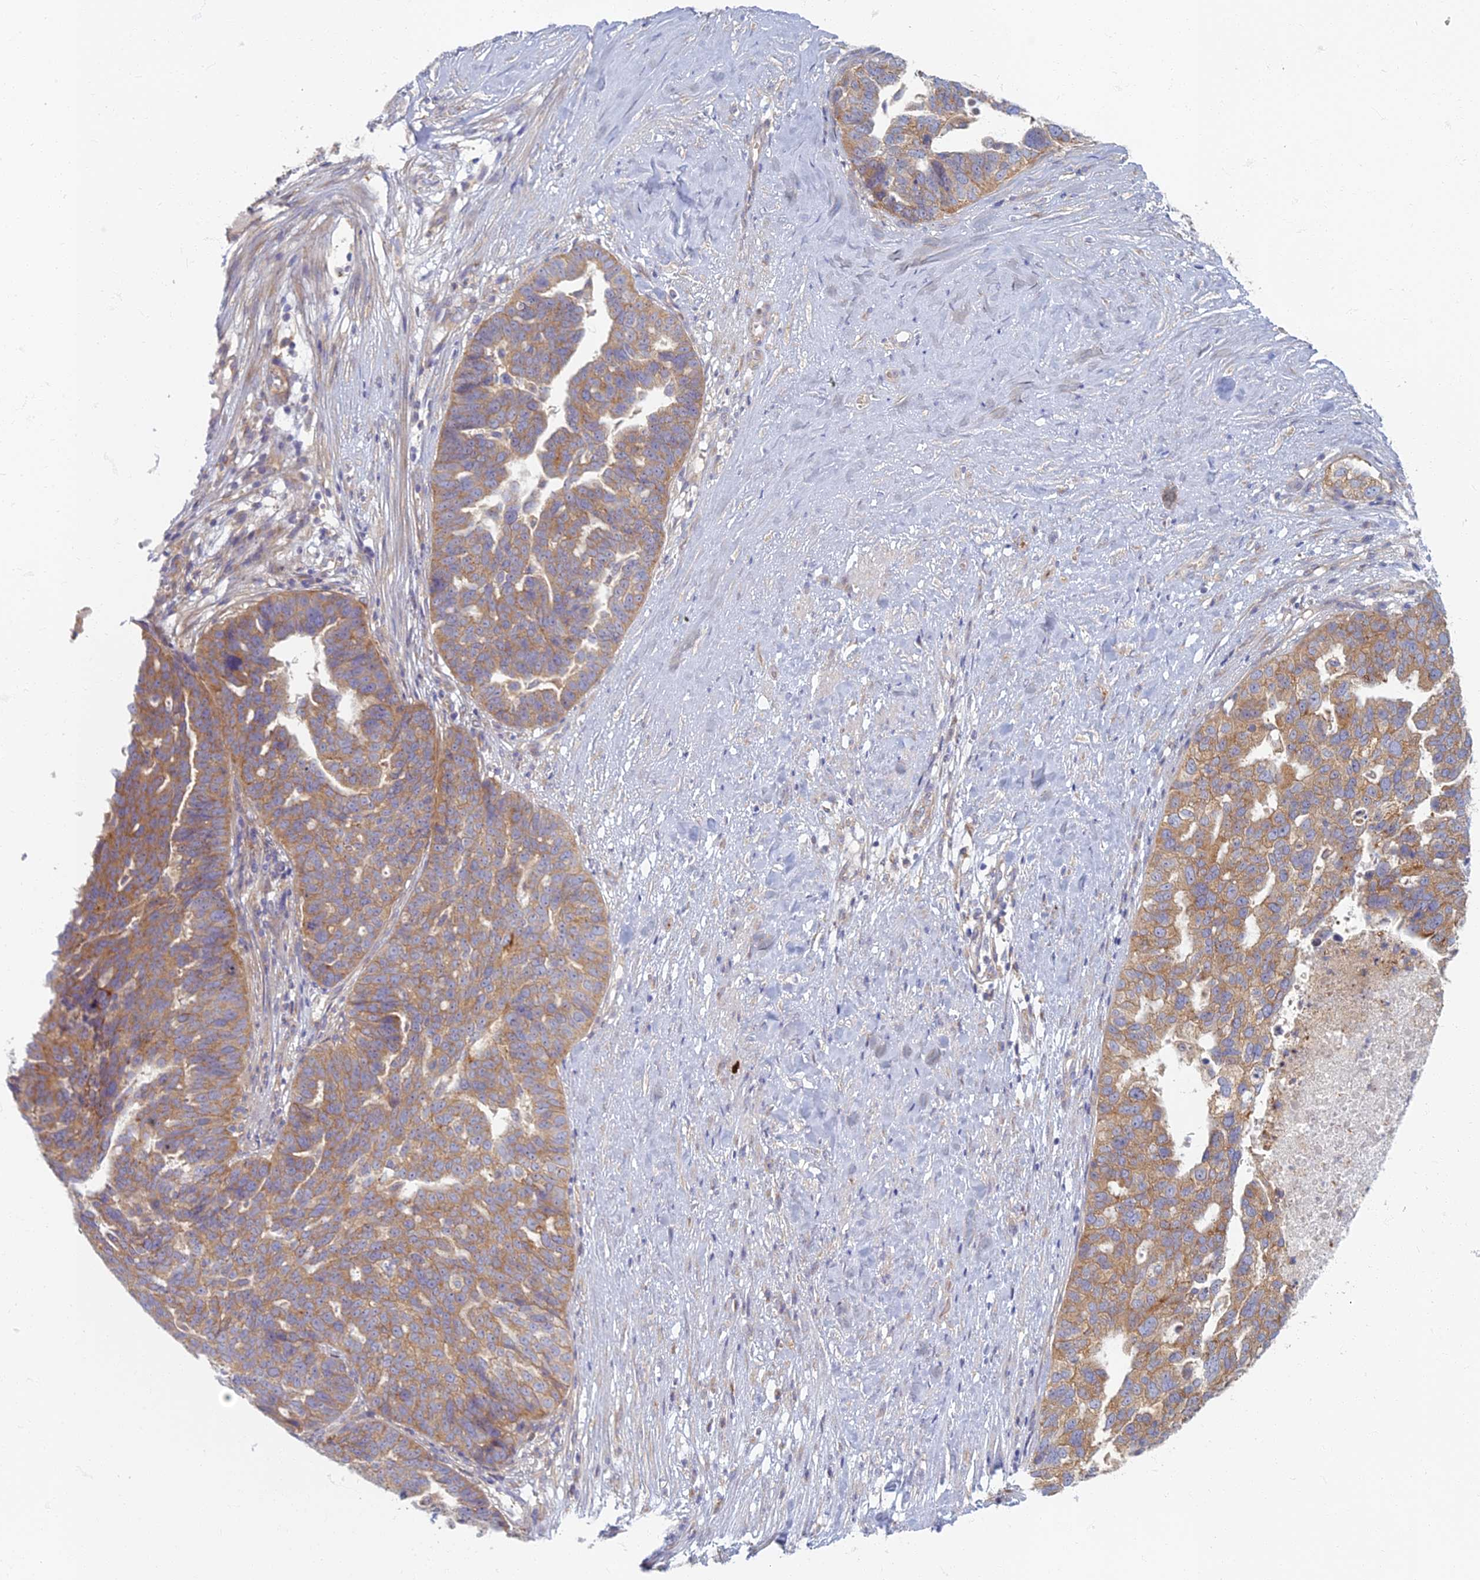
{"staining": {"intensity": "moderate", "quantity": ">75%", "location": "cytoplasmic/membranous"}, "tissue": "ovarian cancer", "cell_type": "Tumor cells", "image_type": "cancer", "snomed": [{"axis": "morphology", "description": "Cystadenocarcinoma, serous, NOS"}, {"axis": "topography", "description": "Ovary"}], "caption": "A brown stain shows moderate cytoplasmic/membranous positivity of a protein in human ovarian cancer (serous cystadenocarcinoma) tumor cells. (IHC, brightfield microscopy, high magnification).", "gene": "PROX2", "patient": {"sex": "female", "age": 59}}